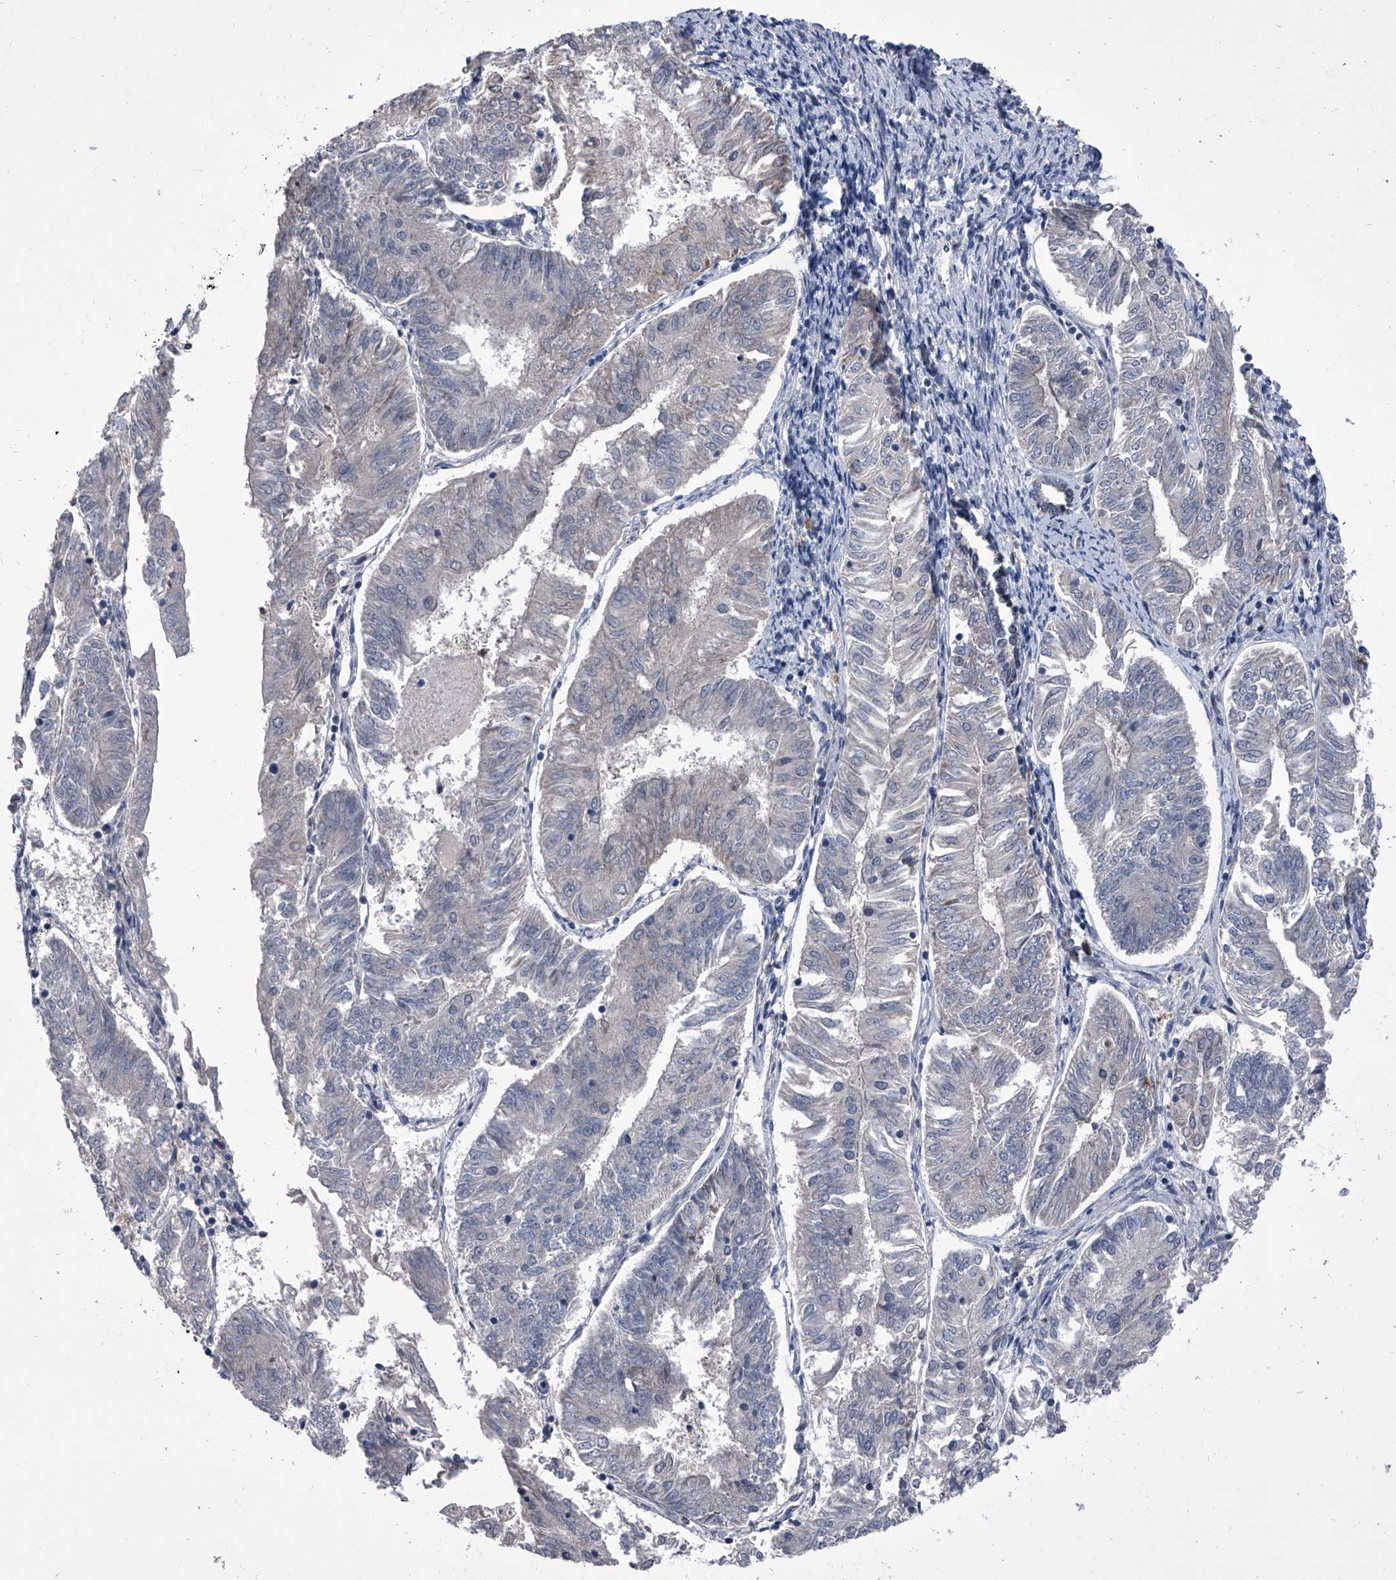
{"staining": {"intensity": "negative", "quantity": "none", "location": "none"}, "tissue": "endometrial cancer", "cell_type": "Tumor cells", "image_type": "cancer", "snomed": [{"axis": "morphology", "description": "Adenocarcinoma, NOS"}, {"axis": "topography", "description": "Endometrium"}], "caption": "Immunohistochemistry (IHC) photomicrograph of human adenocarcinoma (endometrial) stained for a protein (brown), which demonstrates no expression in tumor cells. (Immunohistochemistry (IHC), brightfield microscopy, high magnification).", "gene": "ELK4", "patient": {"sex": "female", "age": 58}}